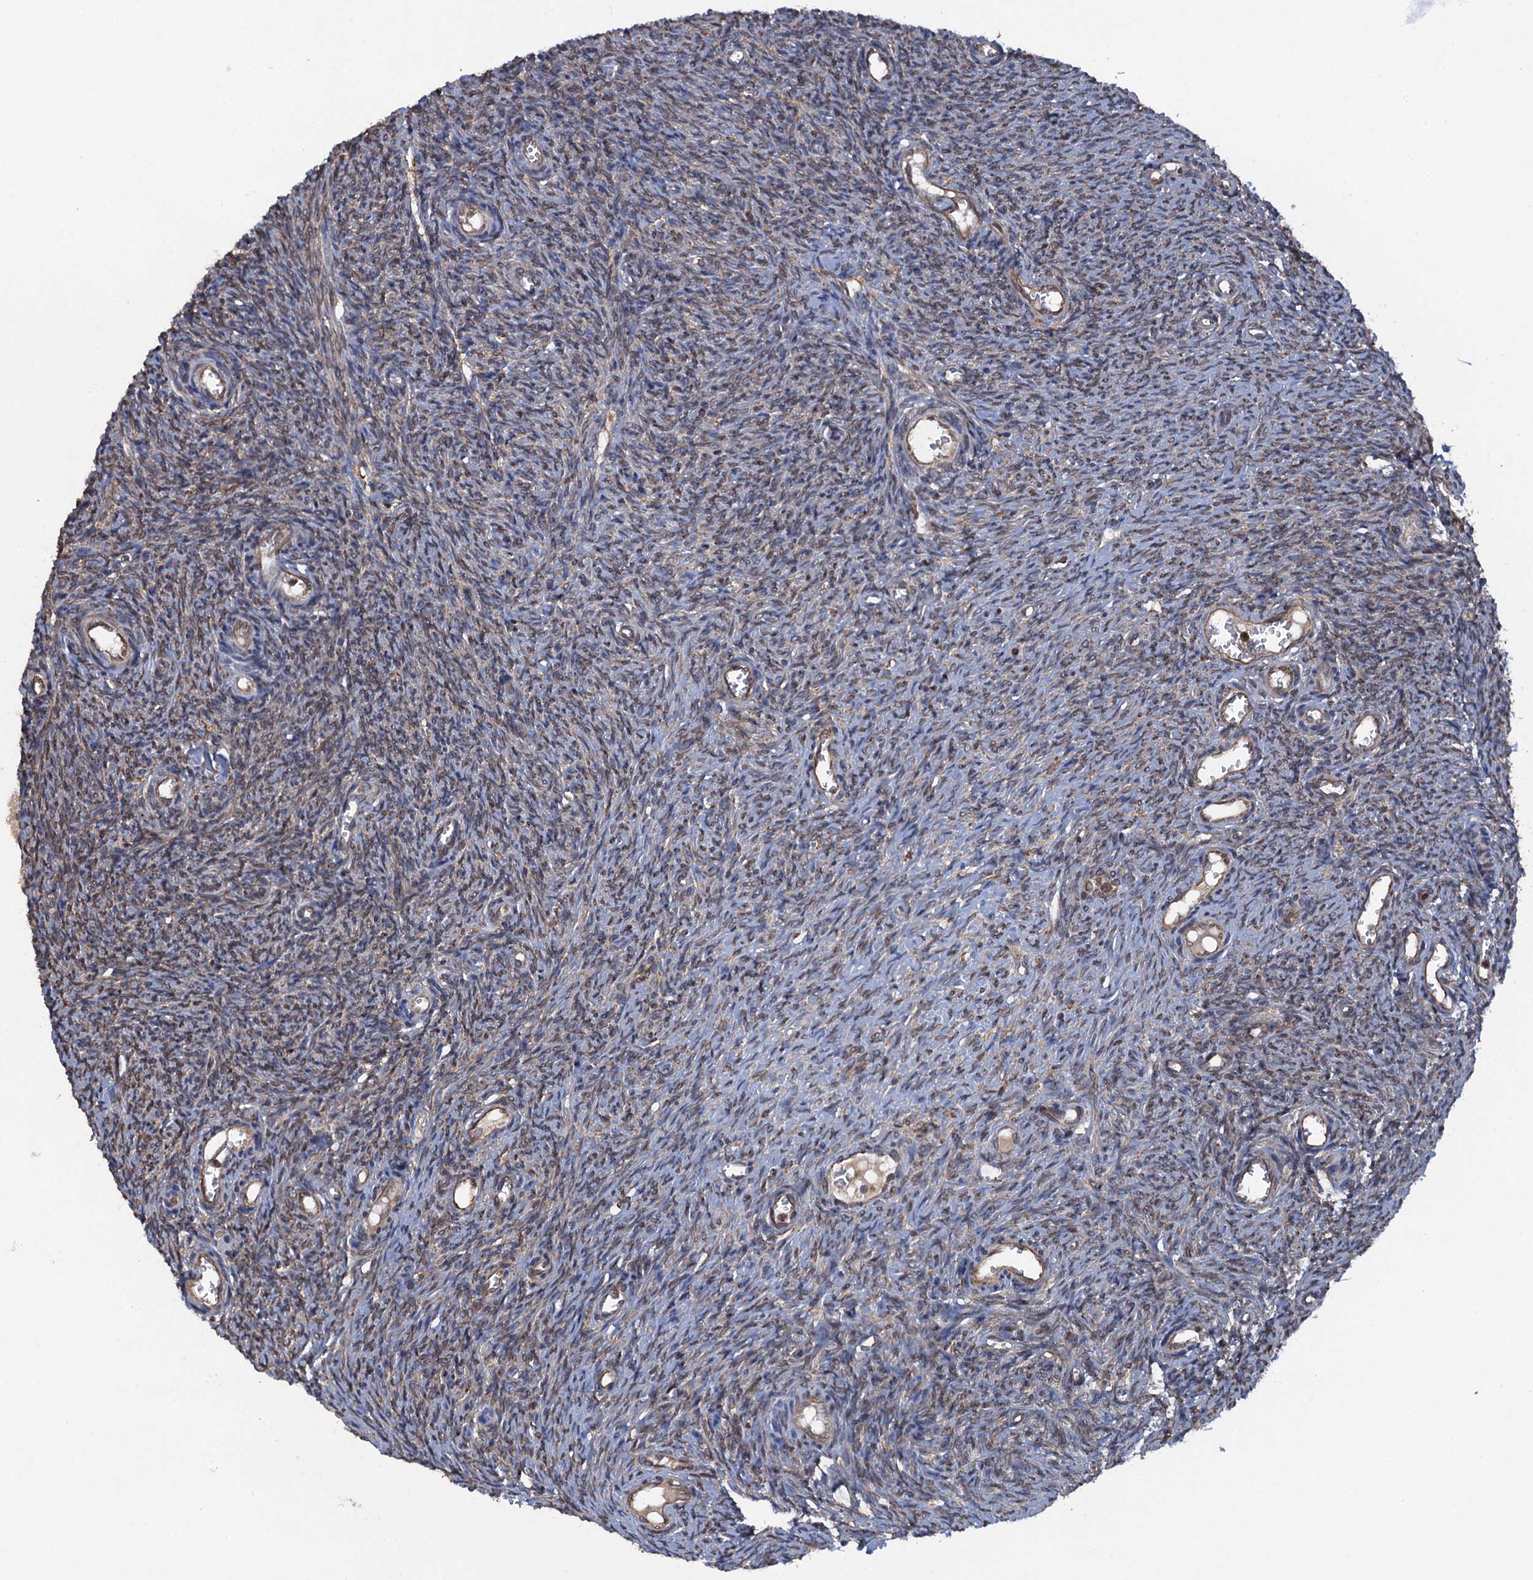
{"staining": {"intensity": "moderate", "quantity": ">75%", "location": "cytoplasmic/membranous"}, "tissue": "ovary", "cell_type": "Follicle cells", "image_type": "normal", "snomed": [{"axis": "morphology", "description": "Normal tissue, NOS"}, {"axis": "topography", "description": "Ovary"}], "caption": "Follicle cells exhibit medium levels of moderate cytoplasmic/membranous positivity in about >75% of cells in unremarkable ovary.", "gene": "ARMC5", "patient": {"sex": "female", "age": 44}}